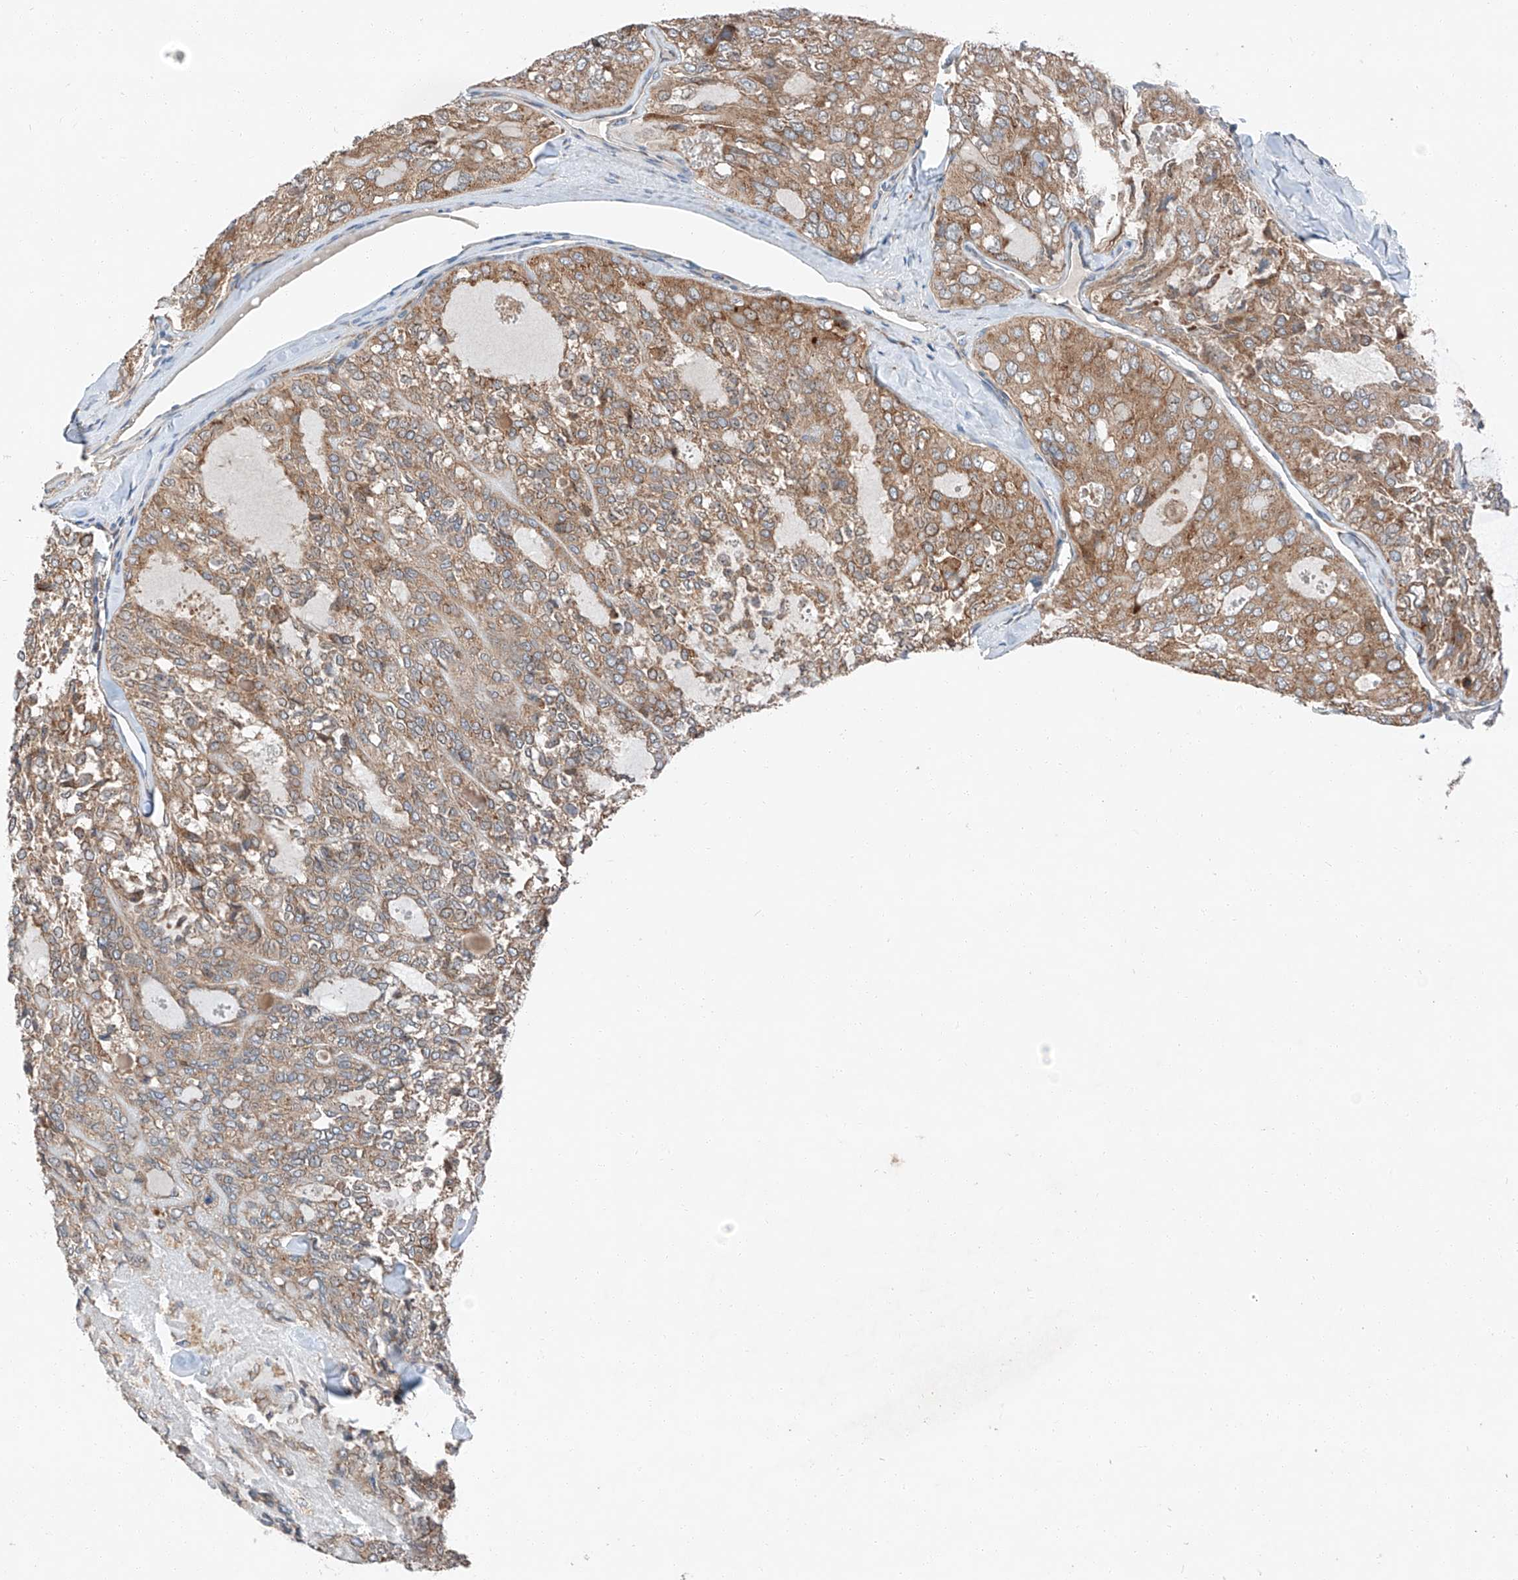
{"staining": {"intensity": "moderate", "quantity": ">75%", "location": "cytoplasmic/membranous"}, "tissue": "thyroid cancer", "cell_type": "Tumor cells", "image_type": "cancer", "snomed": [{"axis": "morphology", "description": "Follicular adenoma carcinoma, NOS"}, {"axis": "topography", "description": "Thyroid gland"}], "caption": "Brown immunohistochemical staining in human thyroid cancer (follicular adenoma carcinoma) reveals moderate cytoplasmic/membranous positivity in approximately >75% of tumor cells.", "gene": "ZC3H15", "patient": {"sex": "male", "age": 75}}